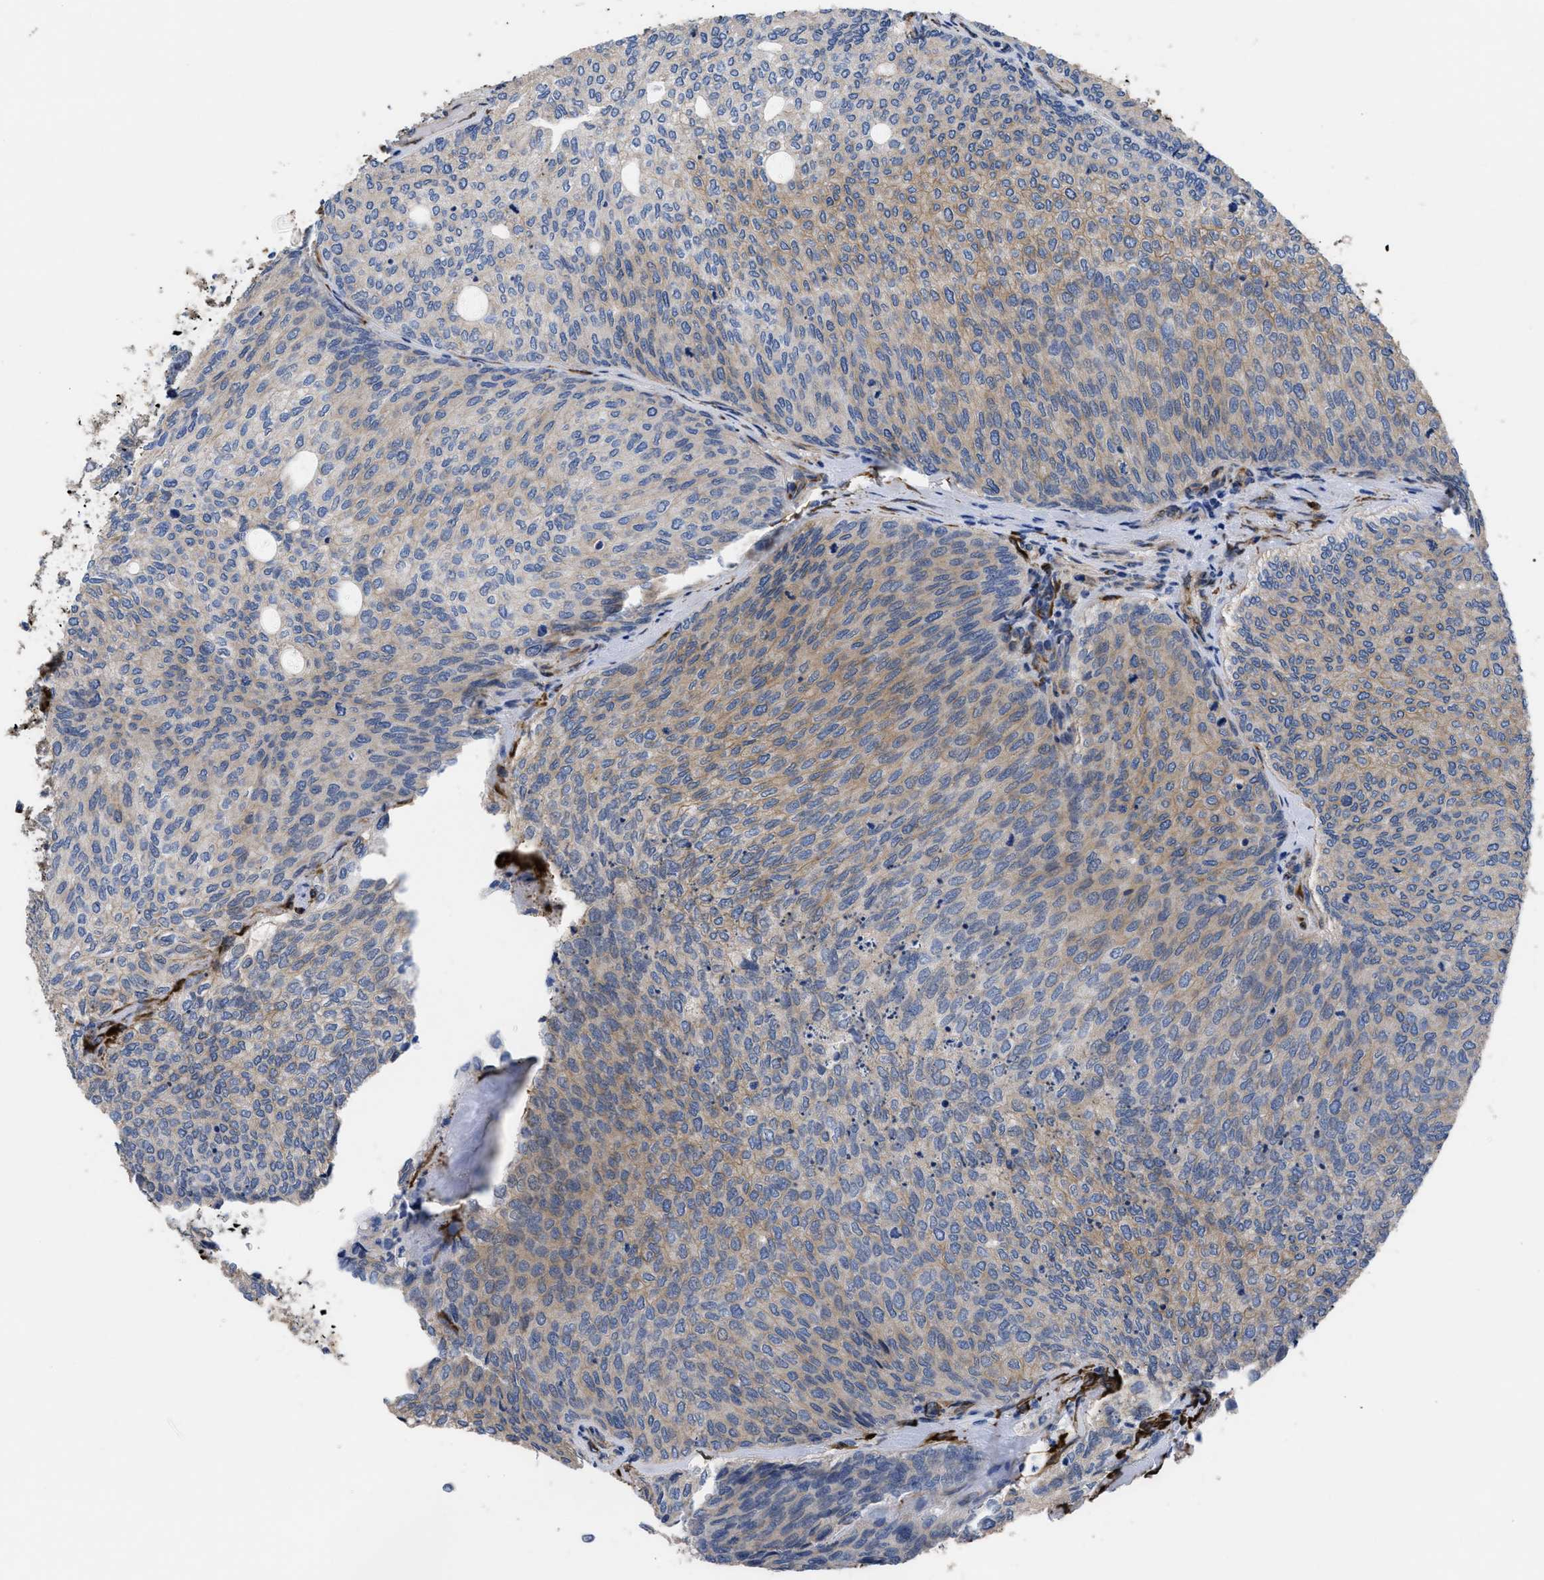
{"staining": {"intensity": "weak", "quantity": "25%-75%", "location": "cytoplasmic/membranous"}, "tissue": "urothelial cancer", "cell_type": "Tumor cells", "image_type": "cancer", "snomed": [{"axis": "morphology", "description": "Urothelial carcinoma, Low grade"}, {"axis": "topography", "description": "Urinary bladder"}], "caption": "Tumor cells show low levels of weak cytoplasmic/membranous staining in approximately 25%-75% of cells in human urothelial cancer.", "gene": "SQLE", "patient": {"sex": "female", "age": 79}}